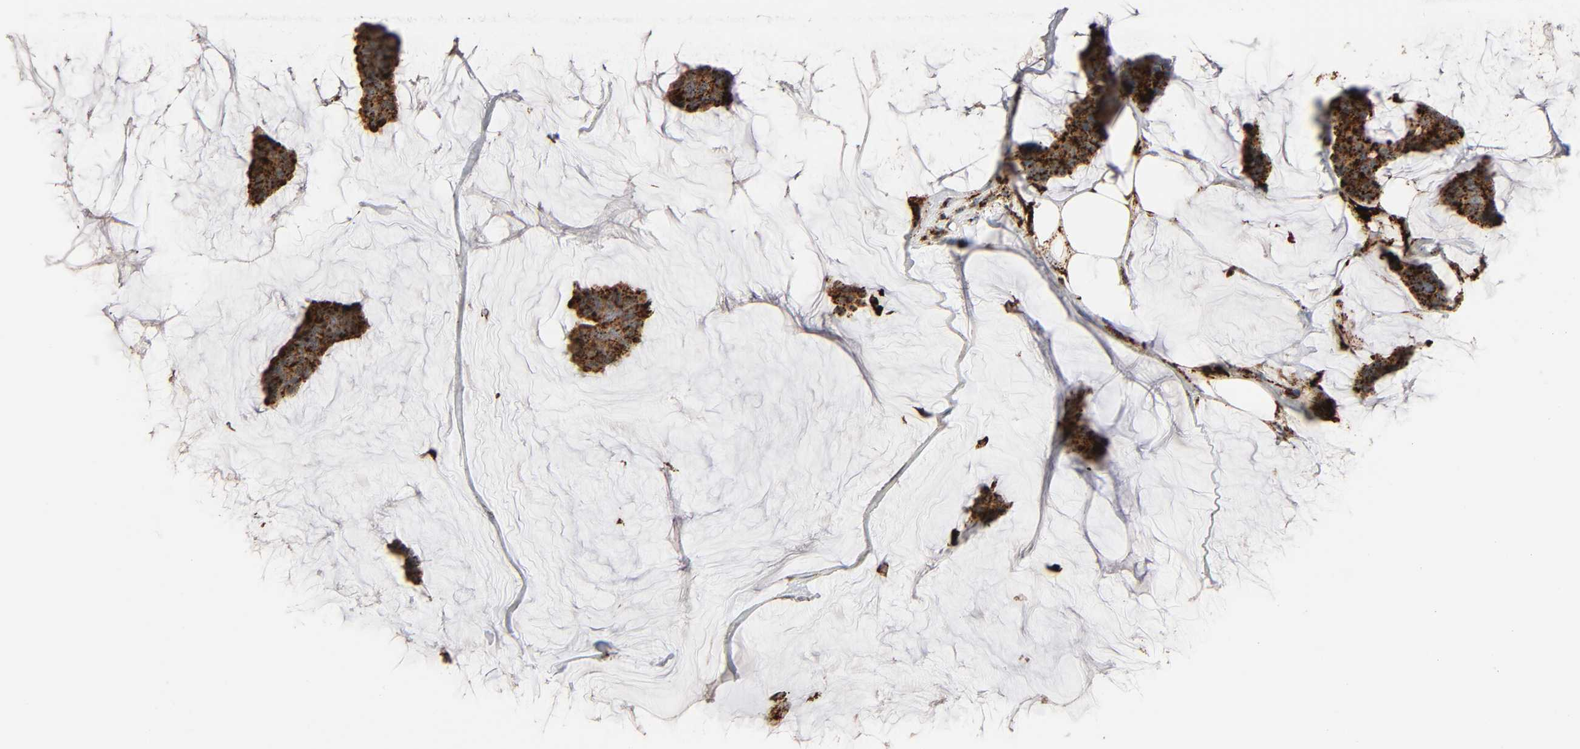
{"staining": {"intensity": "strong", "quantity": ">75%", "location": "cytoplasmic/membranous"}, "tissue": "breast cancer", "cell_type": "Tumor cells", "image_type": "cancer", "snomed": [{"axis": "morphology", "description": "Duct carcinoma"}, {"axis": "topography", "description": "Breast"}], "caption": "An image of intraductal carcinoma (breast) stained for a protein demonstrates strong cytoplasmic/membranous brown staining in tumor cells. (DAB (3,3'-diaminobenzidine) IHC with brightfield microscopy, high magnification).", "gene": "PSAP", "patient": {"sex": "female", "age": 93}}